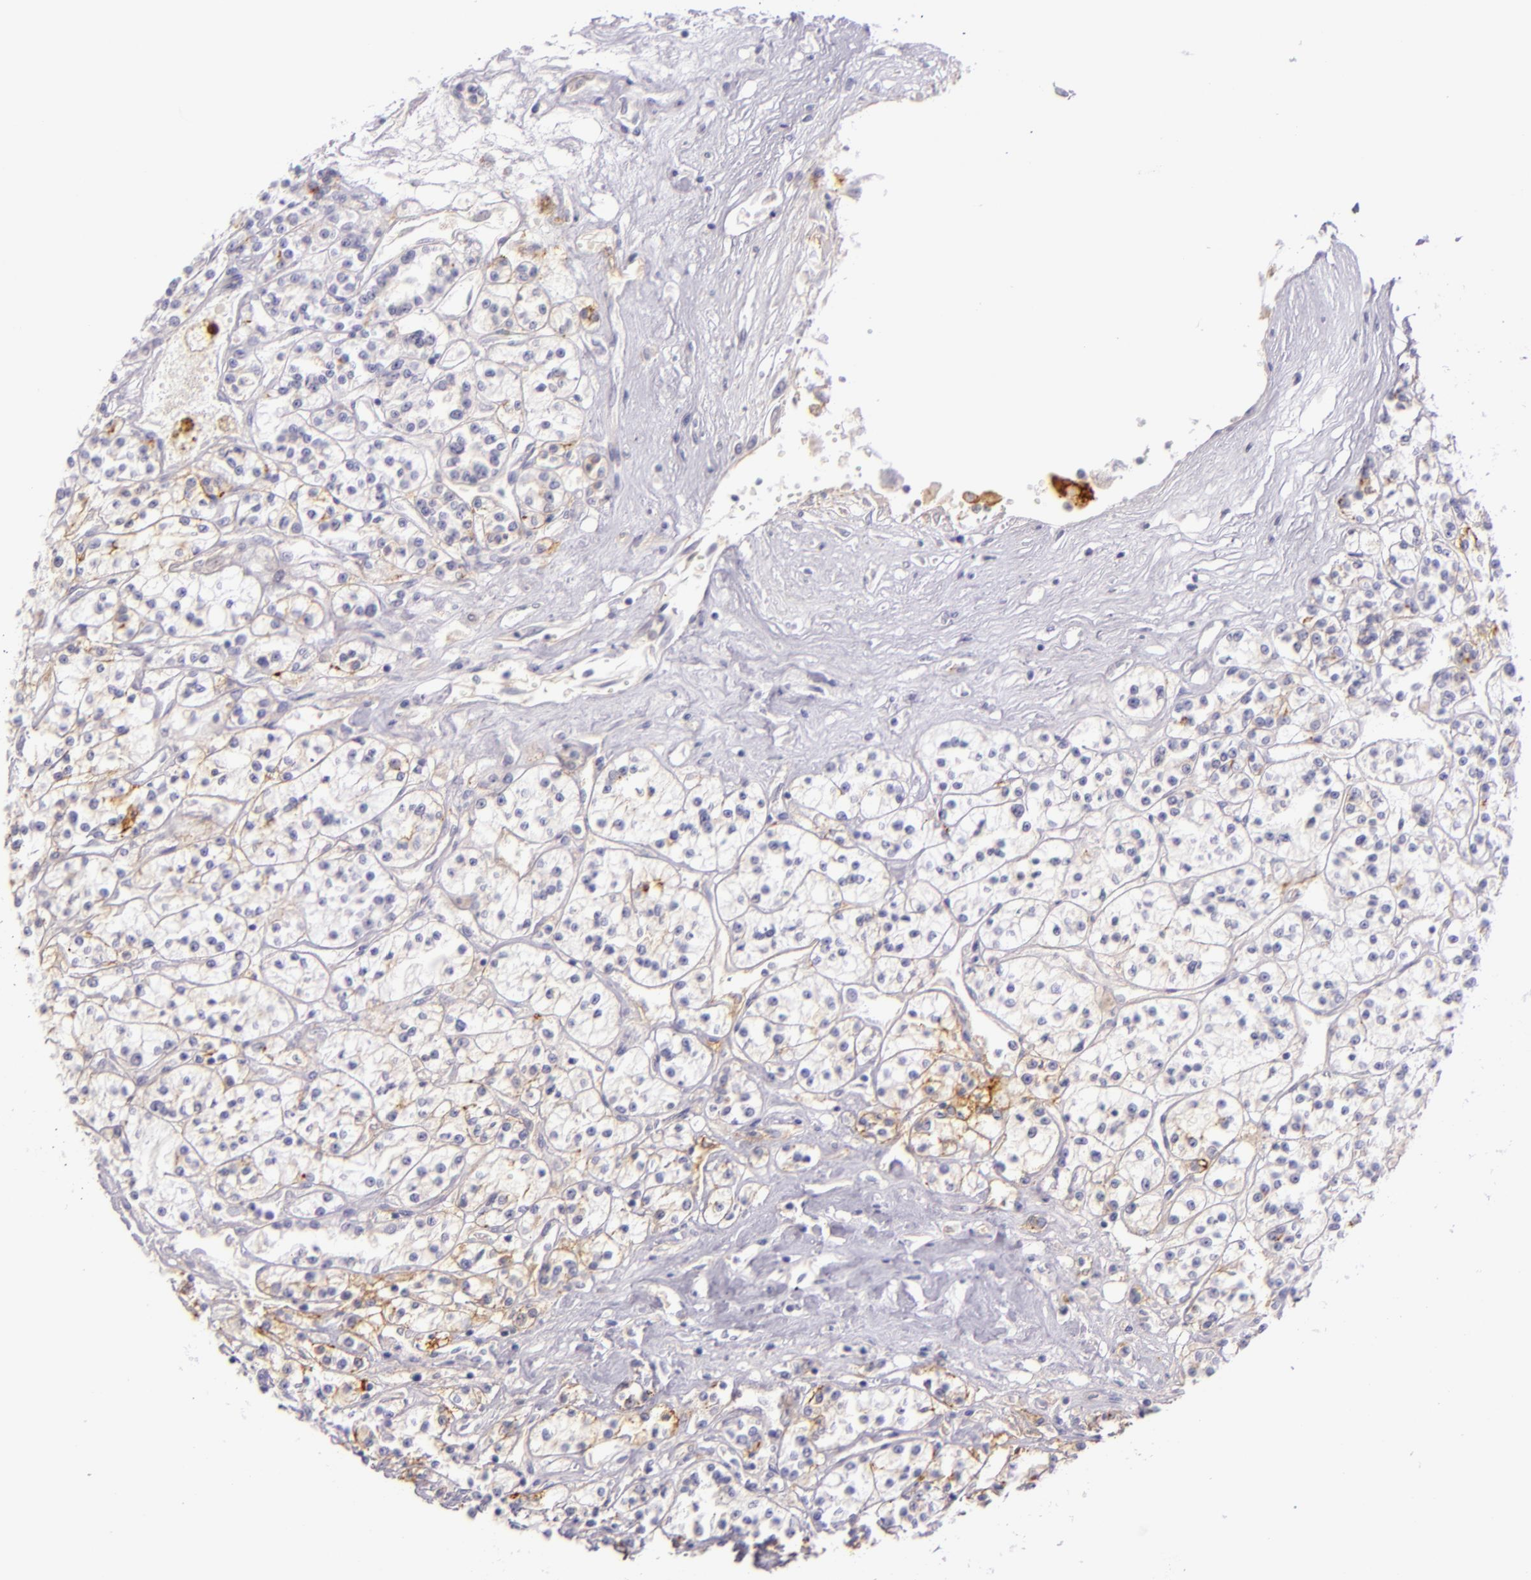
{"staining": {"intensity": "weak", "quantity": "<25%", "location": "cytoplasmic/membranous"}, "tissue": "renal cancer", "cell_type": "Tumor cells", "image_type": "cancer", "snomed": [{"axis": "morphology", "description": "Adenocarcinoma, NOS"}, {"axis": "topography", "description": "Kidney"}], "caption": "Histopathology image shows no significant protein staining in tumor cells of renal cancer. (DAB IHC with hematoxylin counter stain).", "gene": "ICAM1", "patient": {"sex": "female", "age": 76}}